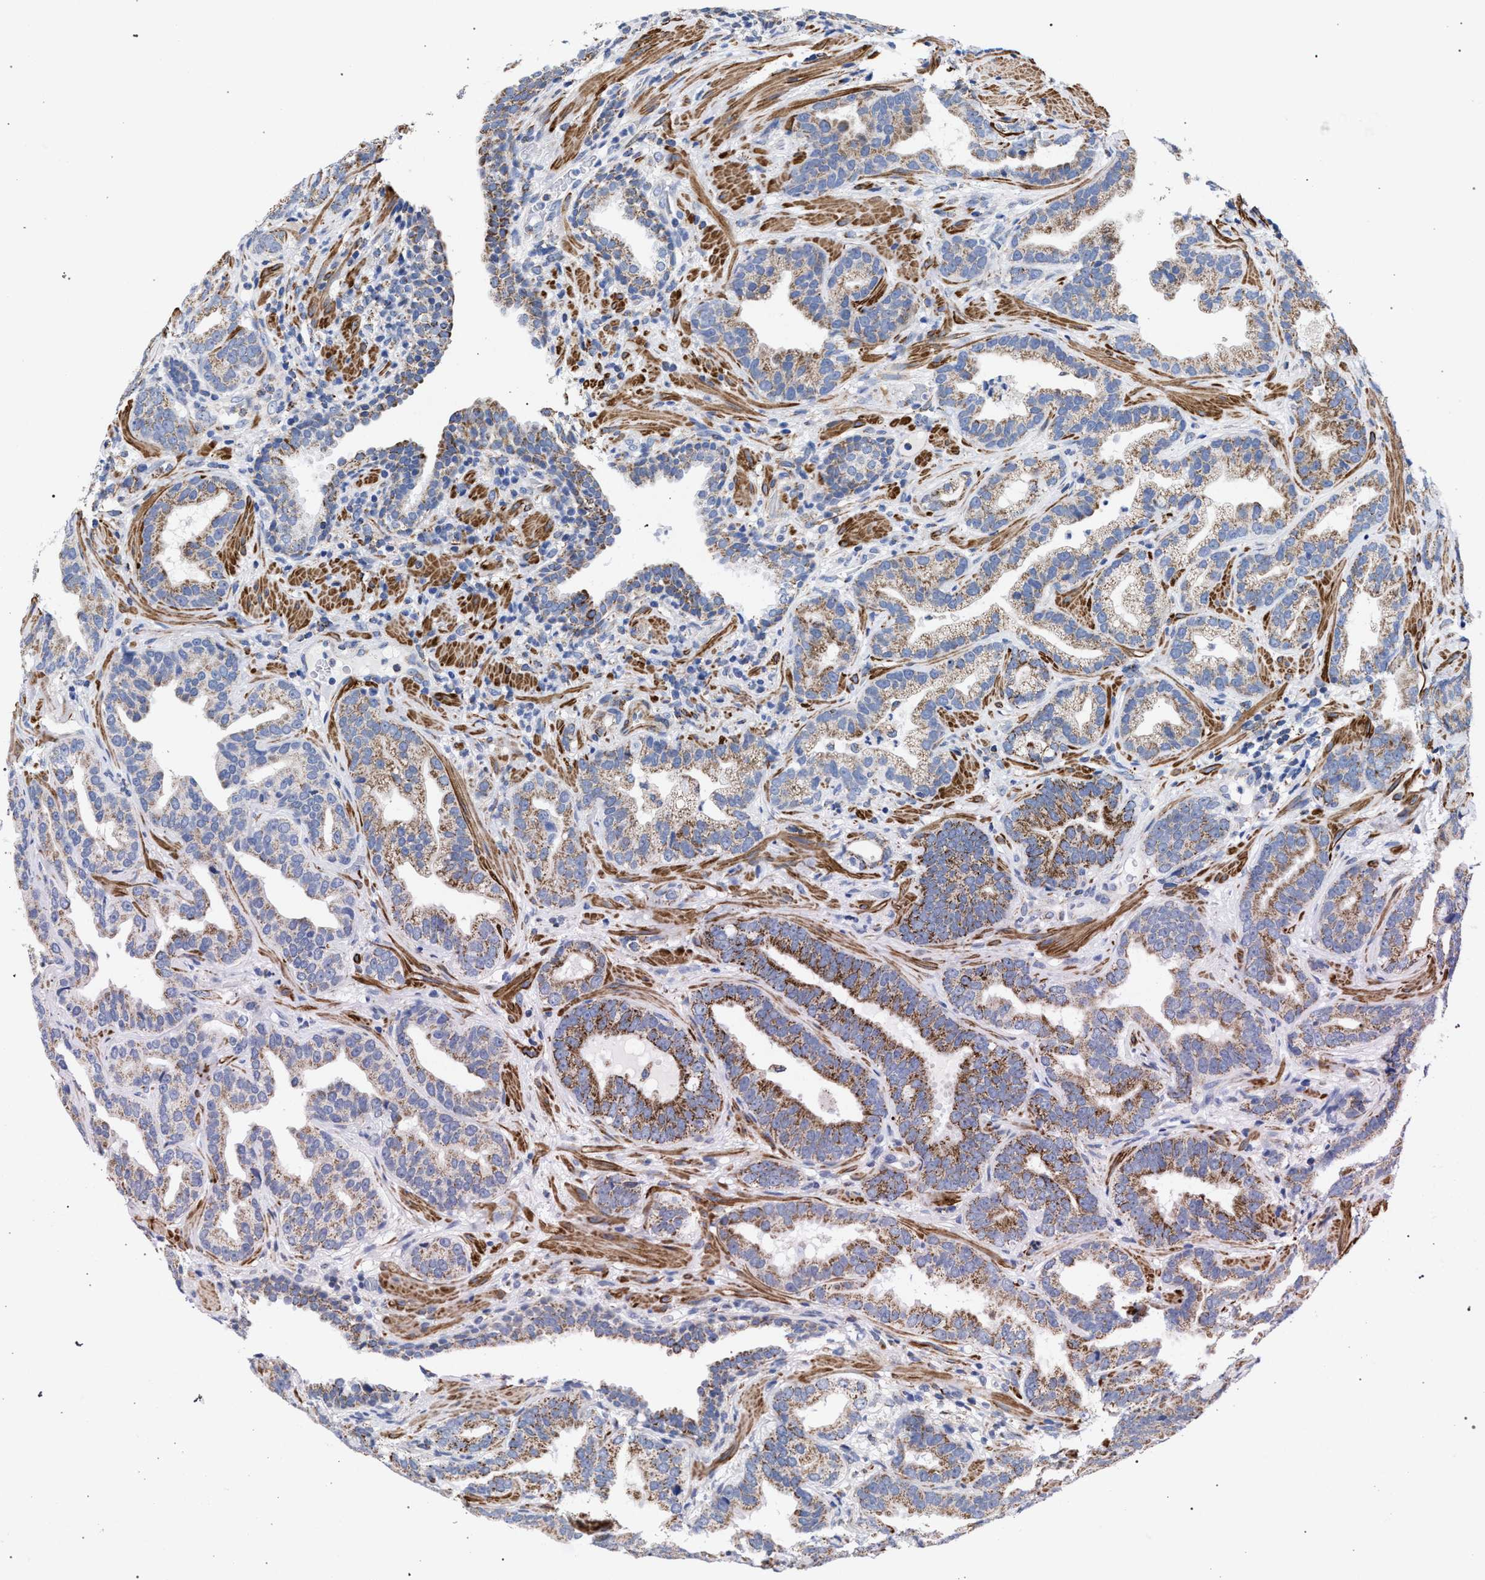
{"staining": {"intensity": "moderate", "quantity": ">75%", "location": "cytoplasmic/membranous"}, "tissue": "prostate cancer", "cell_type": "Tumor cells", "image_type": "cancer", "snomed": [{"axis": "morphology", "description": "Adenocarcinoma, Low grade"}, {"axis": "topography", "description": "Prostate"}], "caption": "DAB (3,3'-diaminobenzidine) immunohistochemical staining of human adenocarcinoma (low-grade) (prostate) reveals moderate cytoplasmic/membranous protein staining in approximately >75% of tumor cells. The staining is performed using DAB (3,3'-diaminobenzidine) brown chromogen to label protein expression. The nuclei are counter-stained blue using hematoxylin.", "gene": "ACADS", "patient": {"sex": "male", "age": 59}}